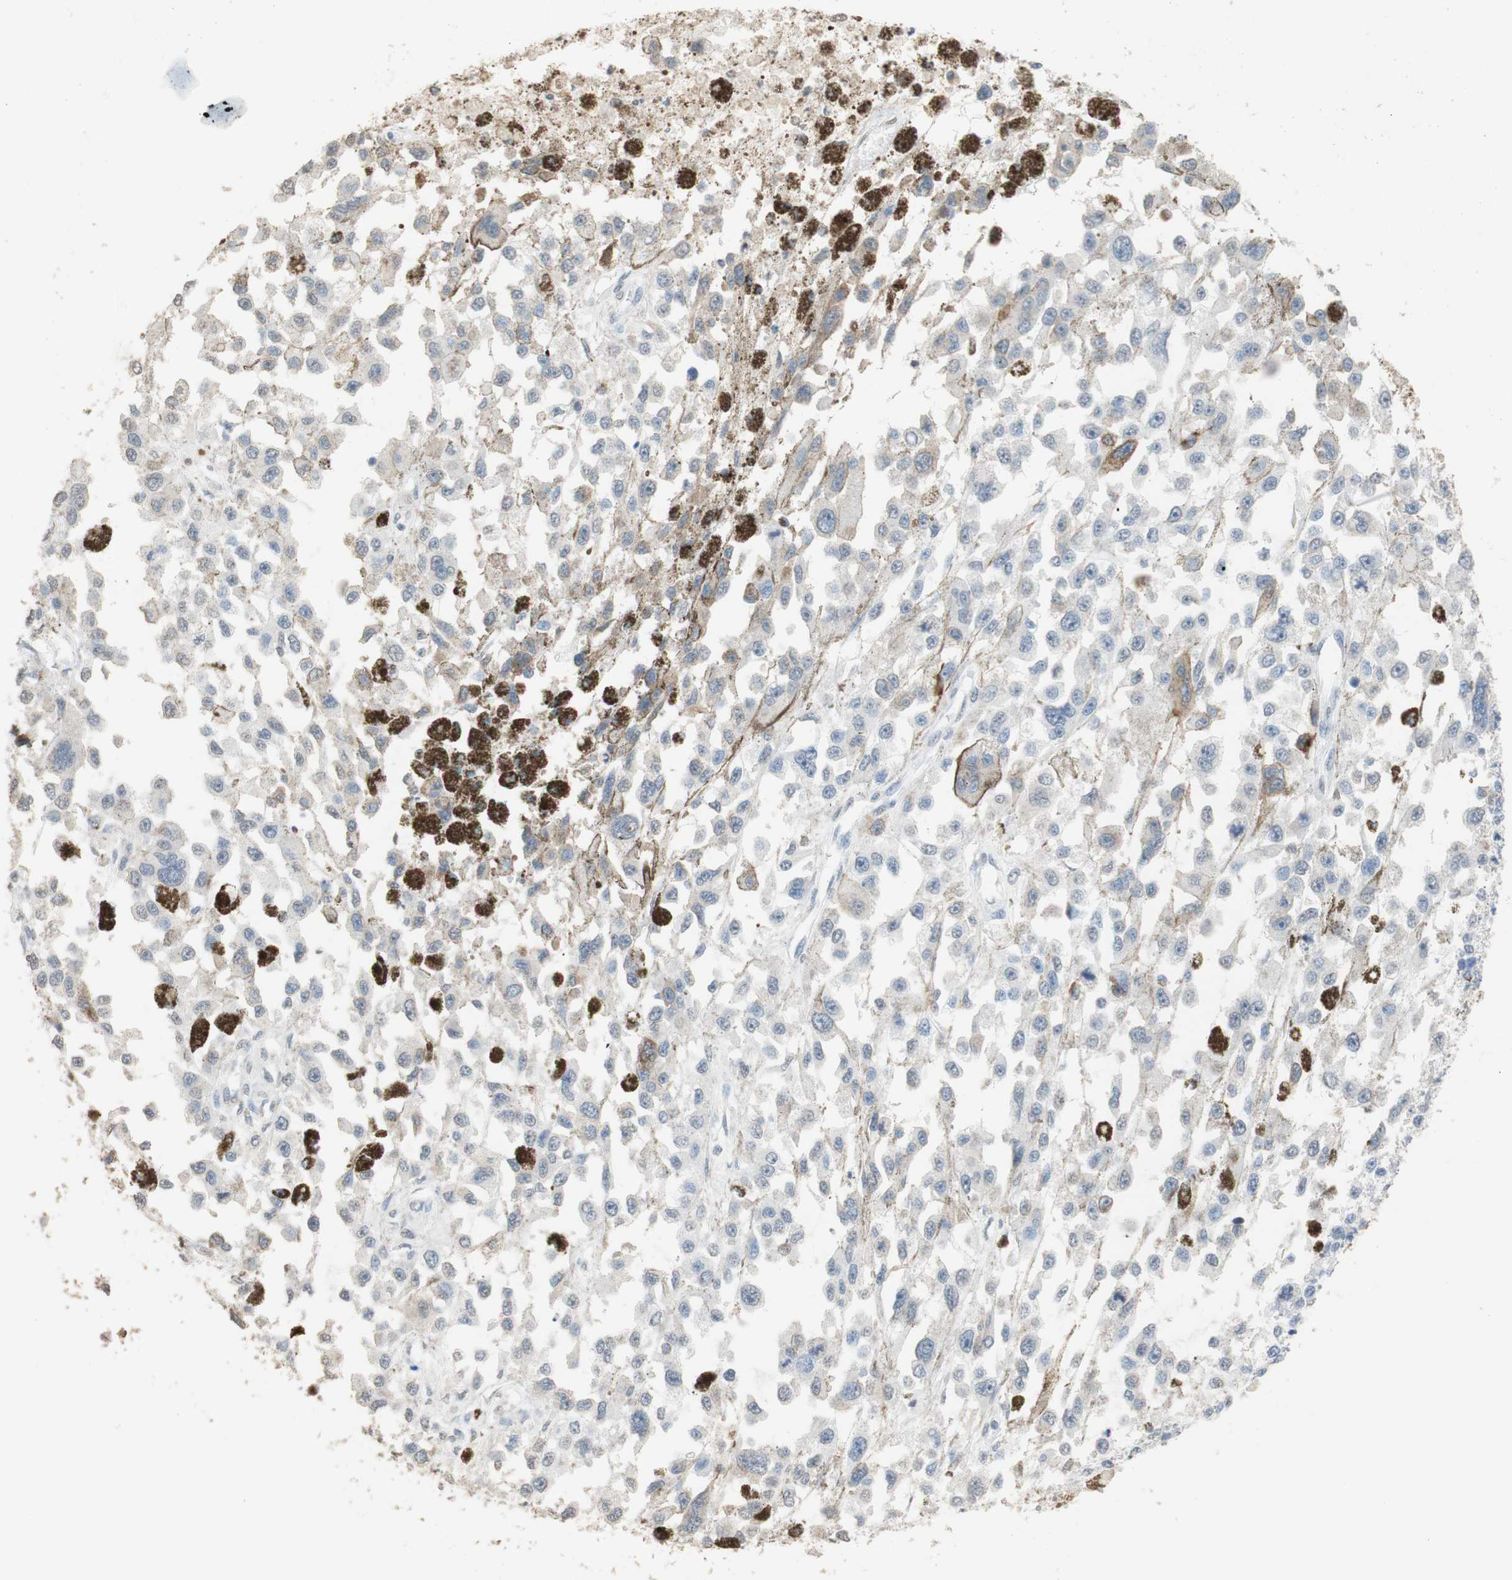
{"staining": {"intensity": "weak", "quantity": "<25%", "location": "cytoplasmic/membranous"}, "tissue": "melanoma", "cell_type": "Tumor cells", "image_type": "cancer", "snomed": [{"axis": "morphology", "description": "Malignant melanoma, Metastatic site"}, {"axis": "topography", "description": "Lymph node"}], "caption": "Immunohistochemical staining of melanoma exhibits no significant expression in tumor cells.", "gene": "L1CAM", "patient": {"sex": "male", "age": 59}}